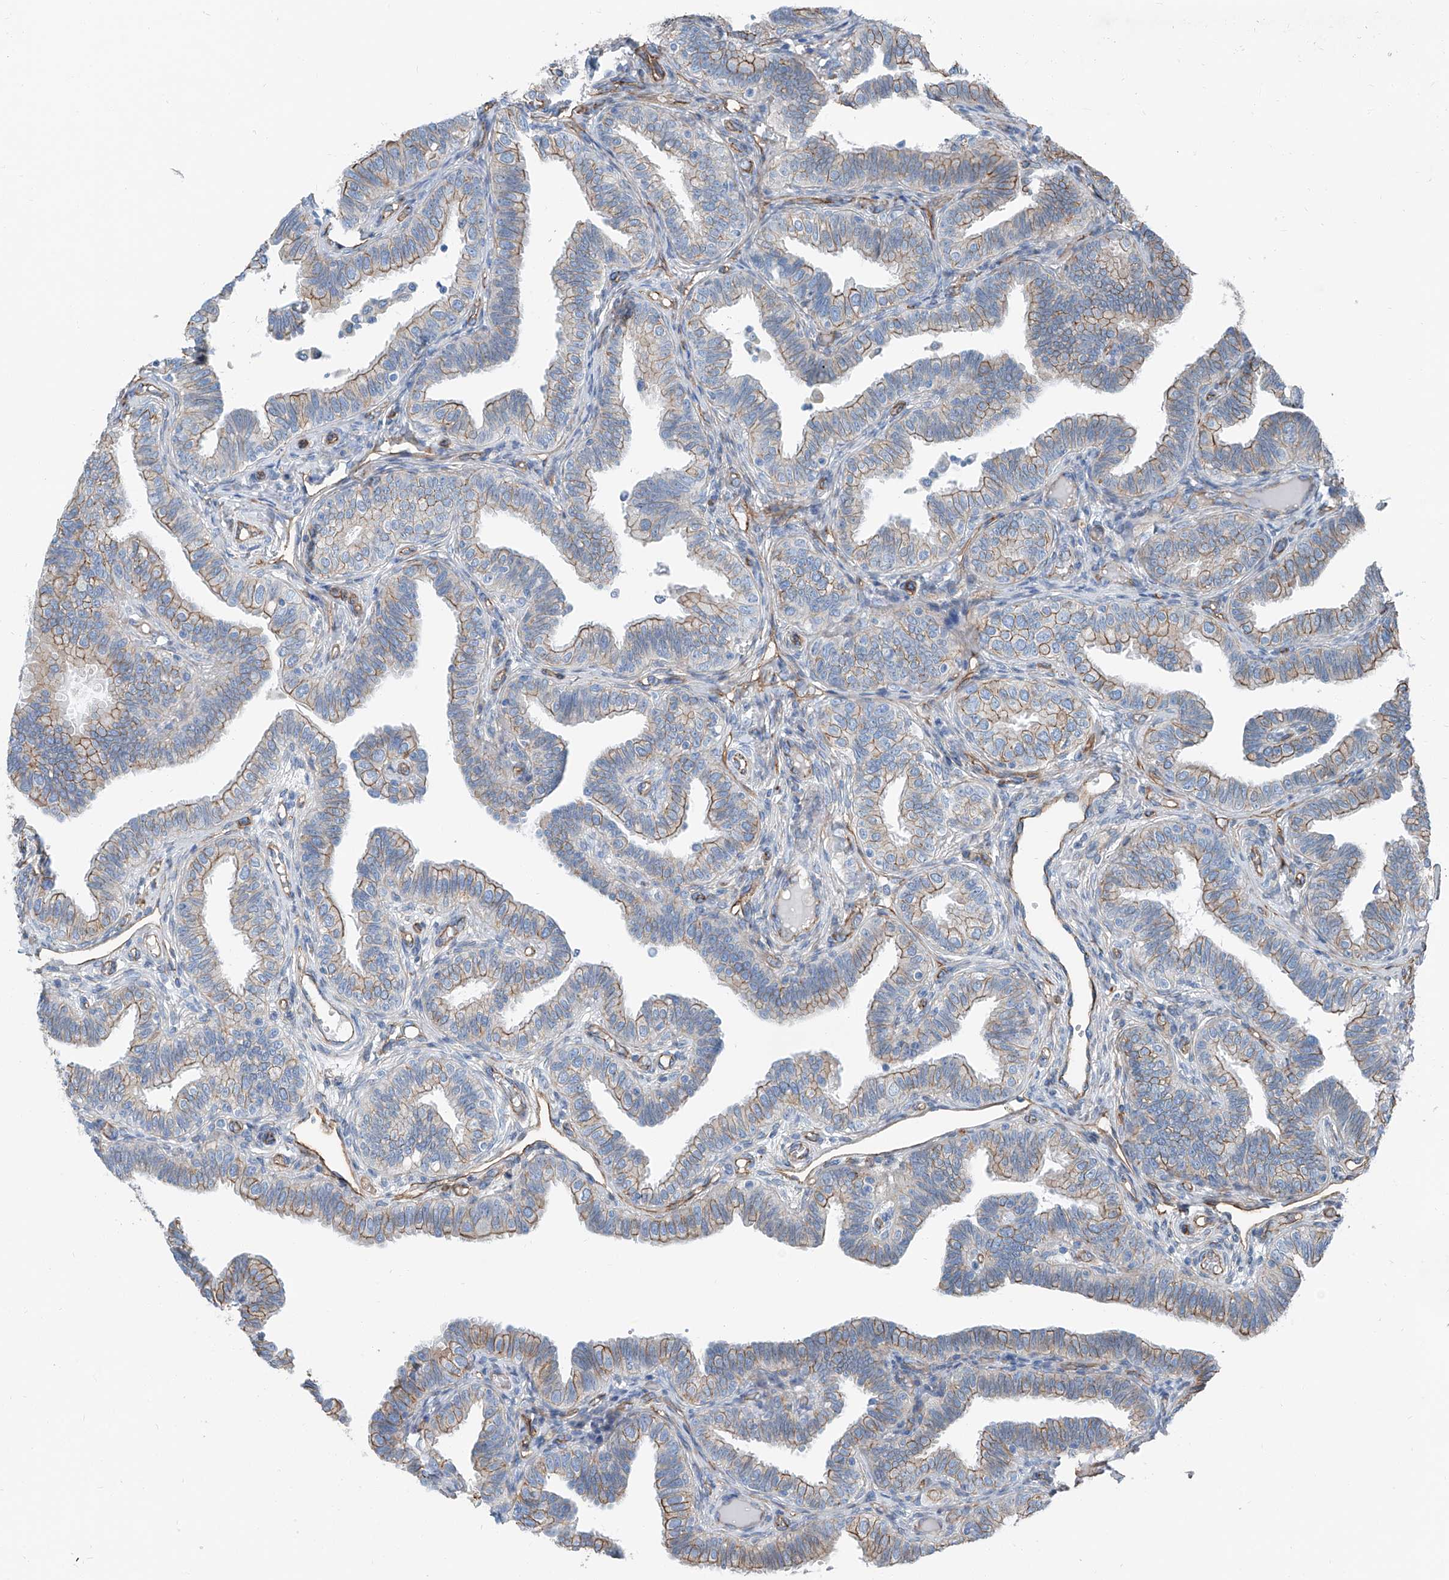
{"staining": {"intensity": "moderate", "quantity": "25%-75%", "location": "cytoplasmic/membranous"}, "tissue": "fallopian tube", "cell_type": "Glandular cells", "image_type": "normal", "snomed": [{"axis": "morphology", "description": "Normal tissue, NOS"}, {"axis": "topography", "description": "Fallopian tube"}], "caption": "Immunohistochemical staining of unremarkable fallopian tube shows 25%-75% levels of moderate cytoplasmic/membranous protein expression in about 25%-75% of glandular cells. (IHC, brightfield microscopy, high magnification).", "gene": "THEMIS2", "patient": {"sex": "female", "age": 39}}